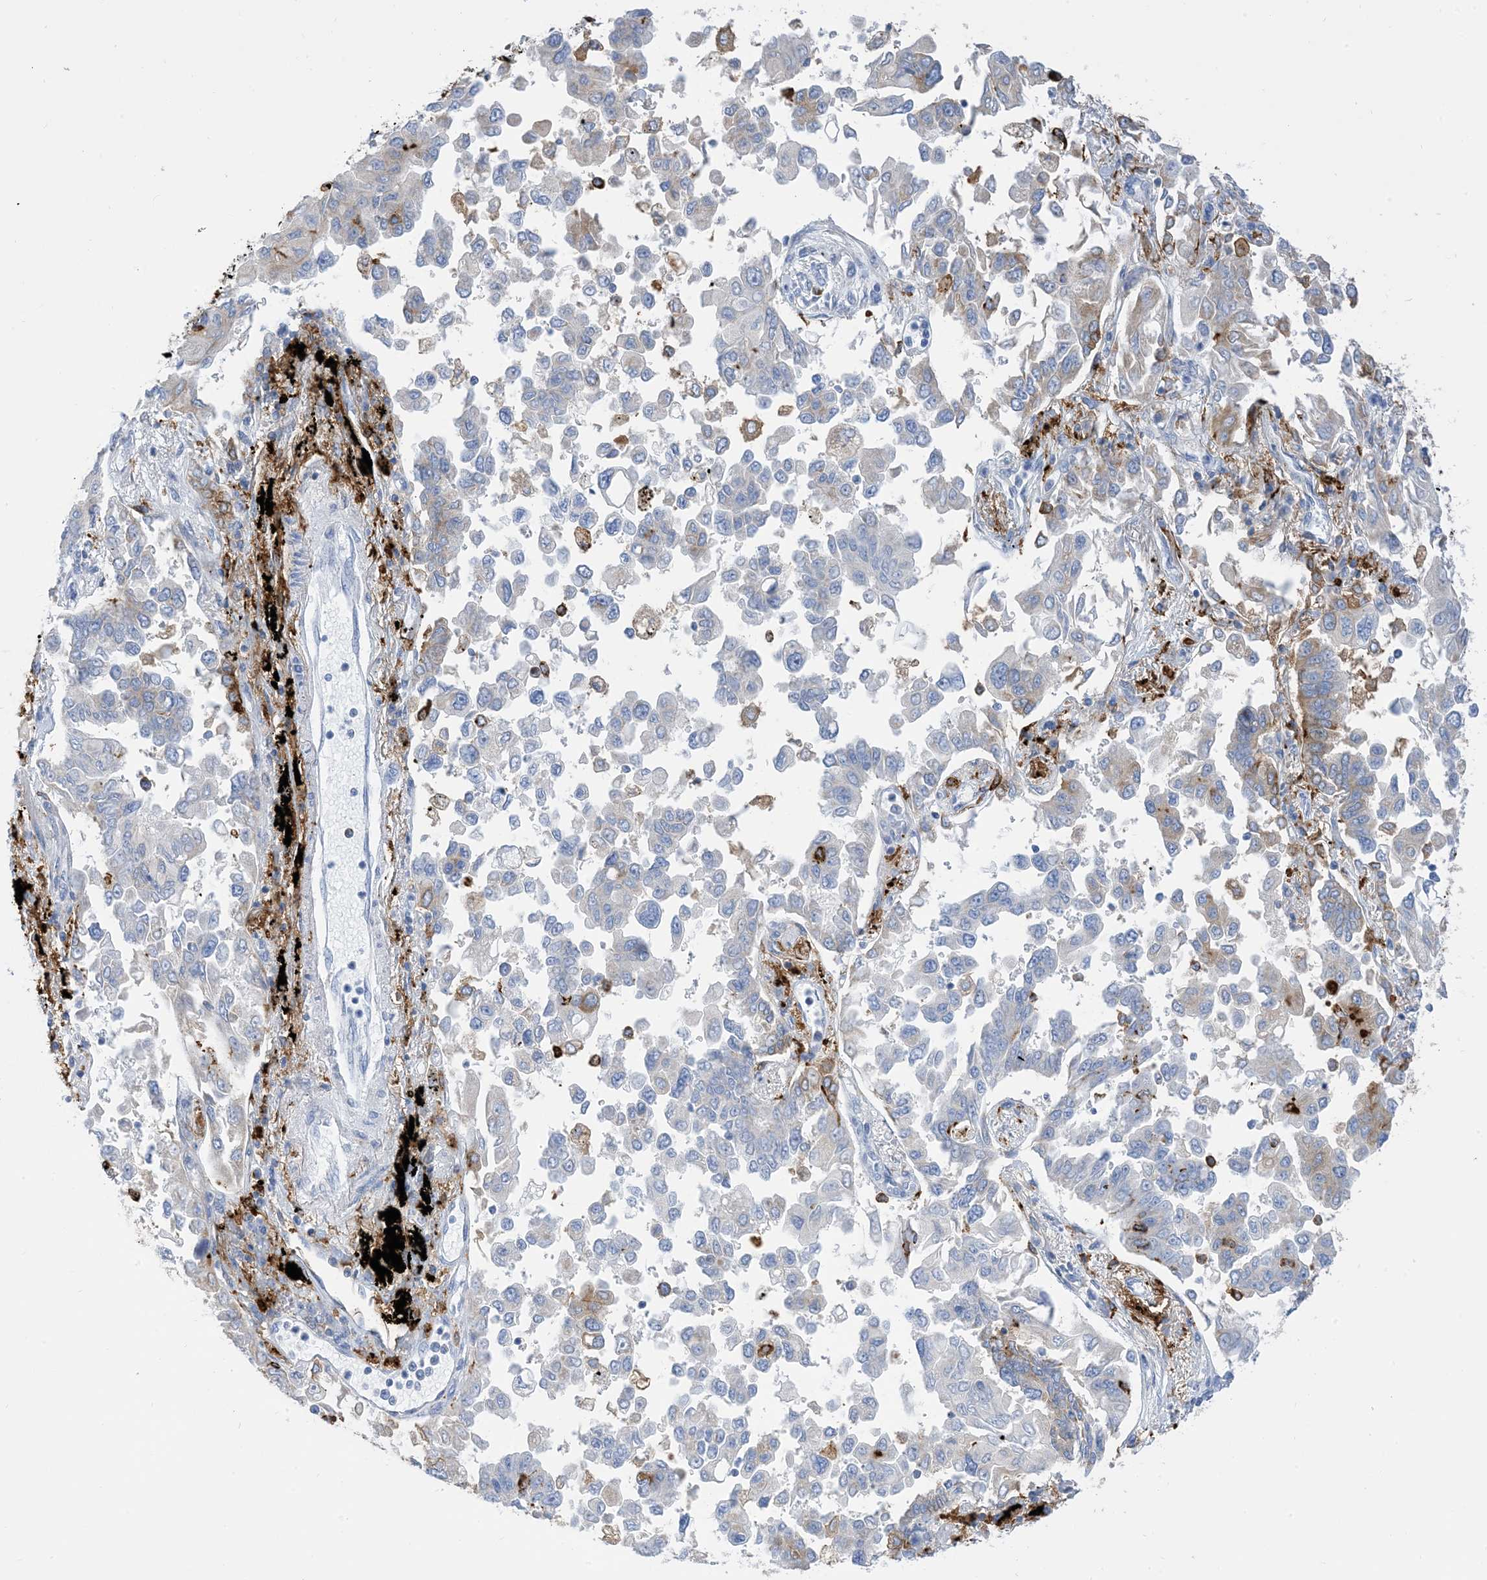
{"staining": {"intensity": "weak", "quantity": "<25%", "location": "cytoplasmic/membranous"}, "tissue": "lung cancer", "cell_type": "Tumor cells", "image_type": "cancer", "snomed": [{"axis": "morphology", "description": "Adenocarcinoma, NOS"}, {"axis": "topography", "description": "Lung"}], "caption": "Tumor cells are negative for brown protein staining in lung cancer.", "gene": "DPH3", "patient": {"sex": "female", "age": 67}}